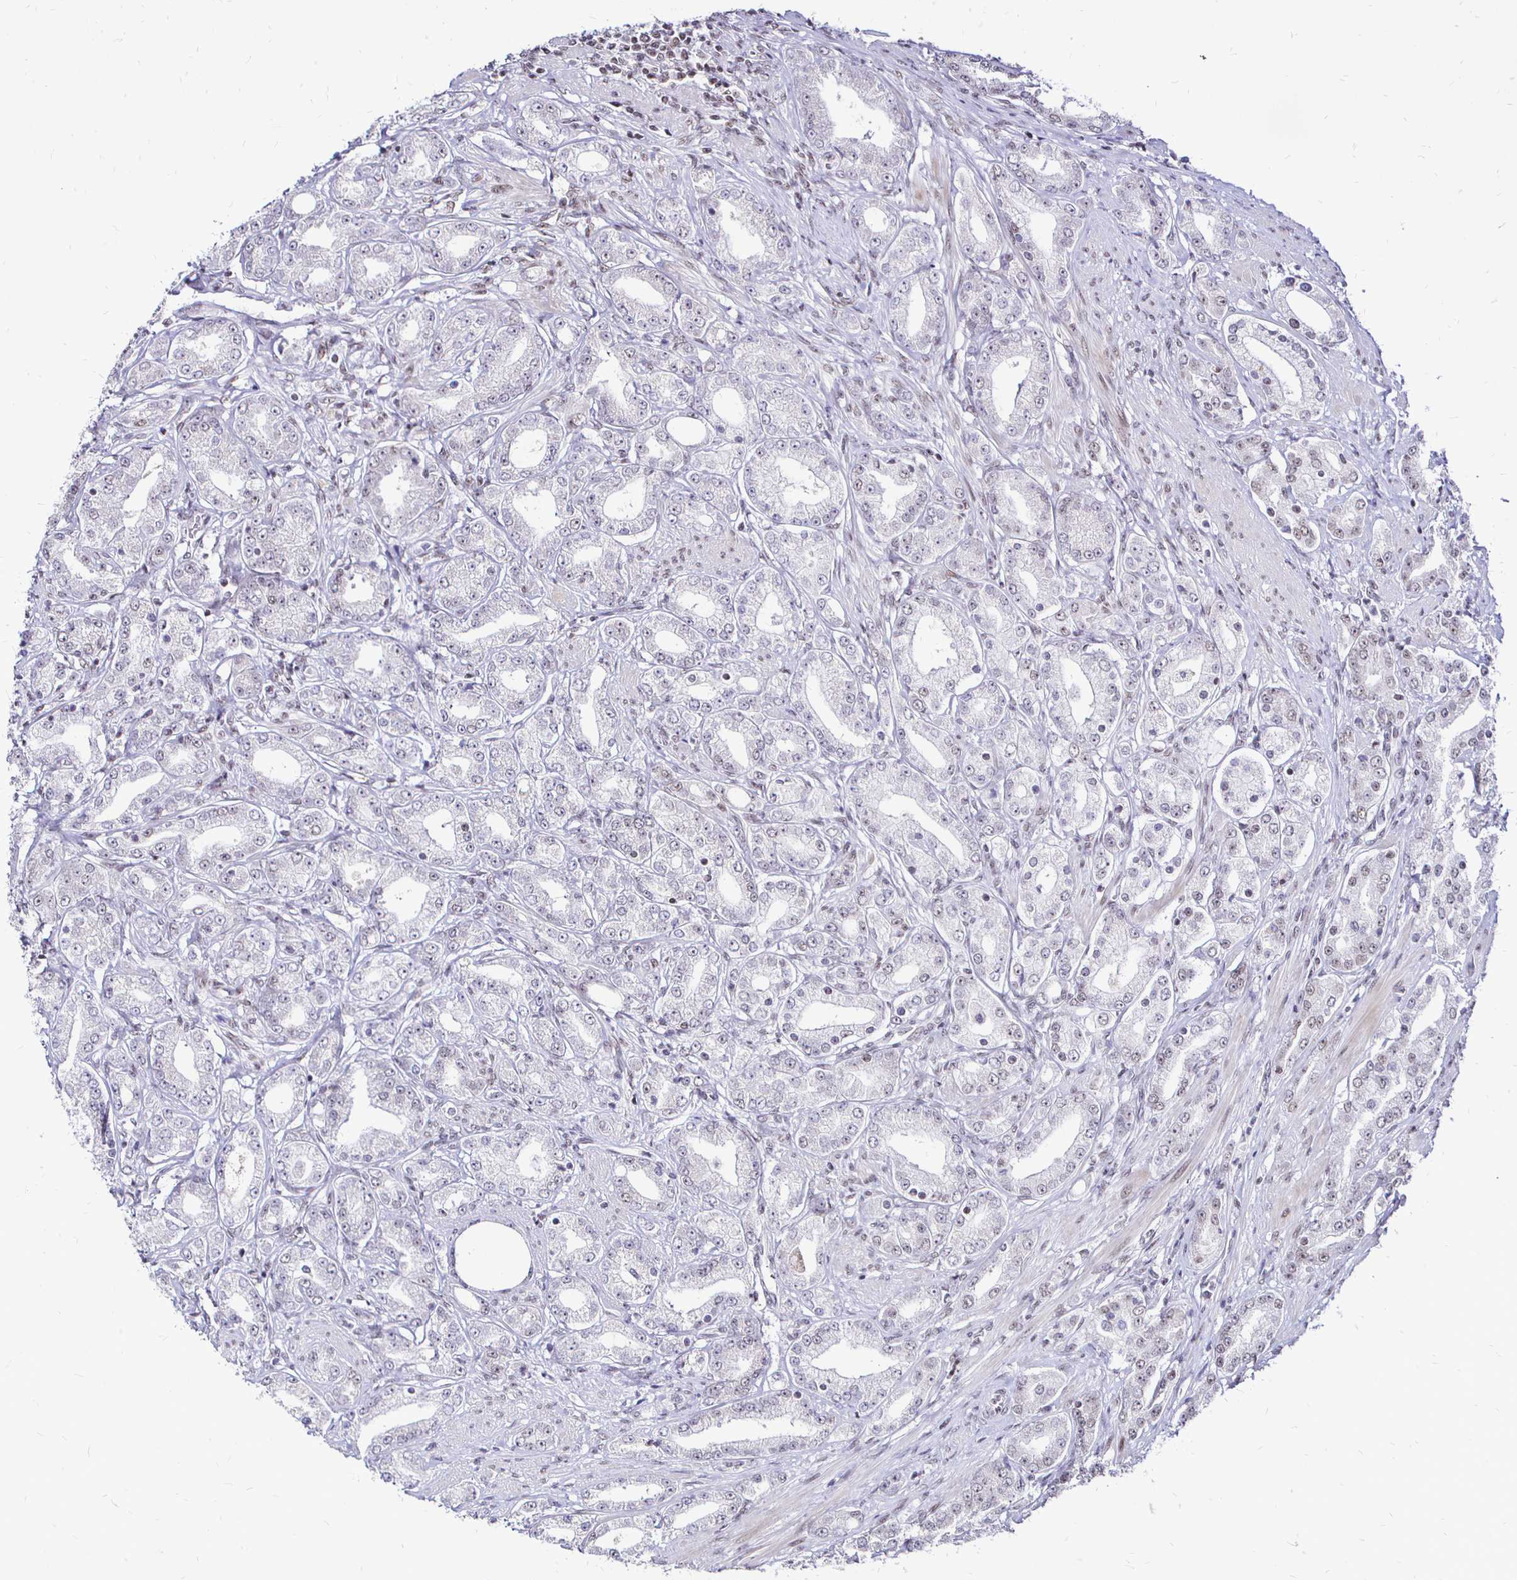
{"staining": {"intensity": "weak", "quantity": "<25%", "location": "nuclear"}, "tissue": "prostate cancer", "cell_type": "Tumor cells", "image_type": "cancer", "snomed": [{"axis": "morphology", "description": "Adenocarcinoma, High grade"}, {"axis": "topography", "description": "Prostate"}], "caption": "This is a image of immunohistochemistry (IHC) staining of adenocarcinoma (high-grade) (prostate), which shows no expression in tumor cells.", "gene": "SIN3A", "patient": {"sex": "male", "age": 67}}